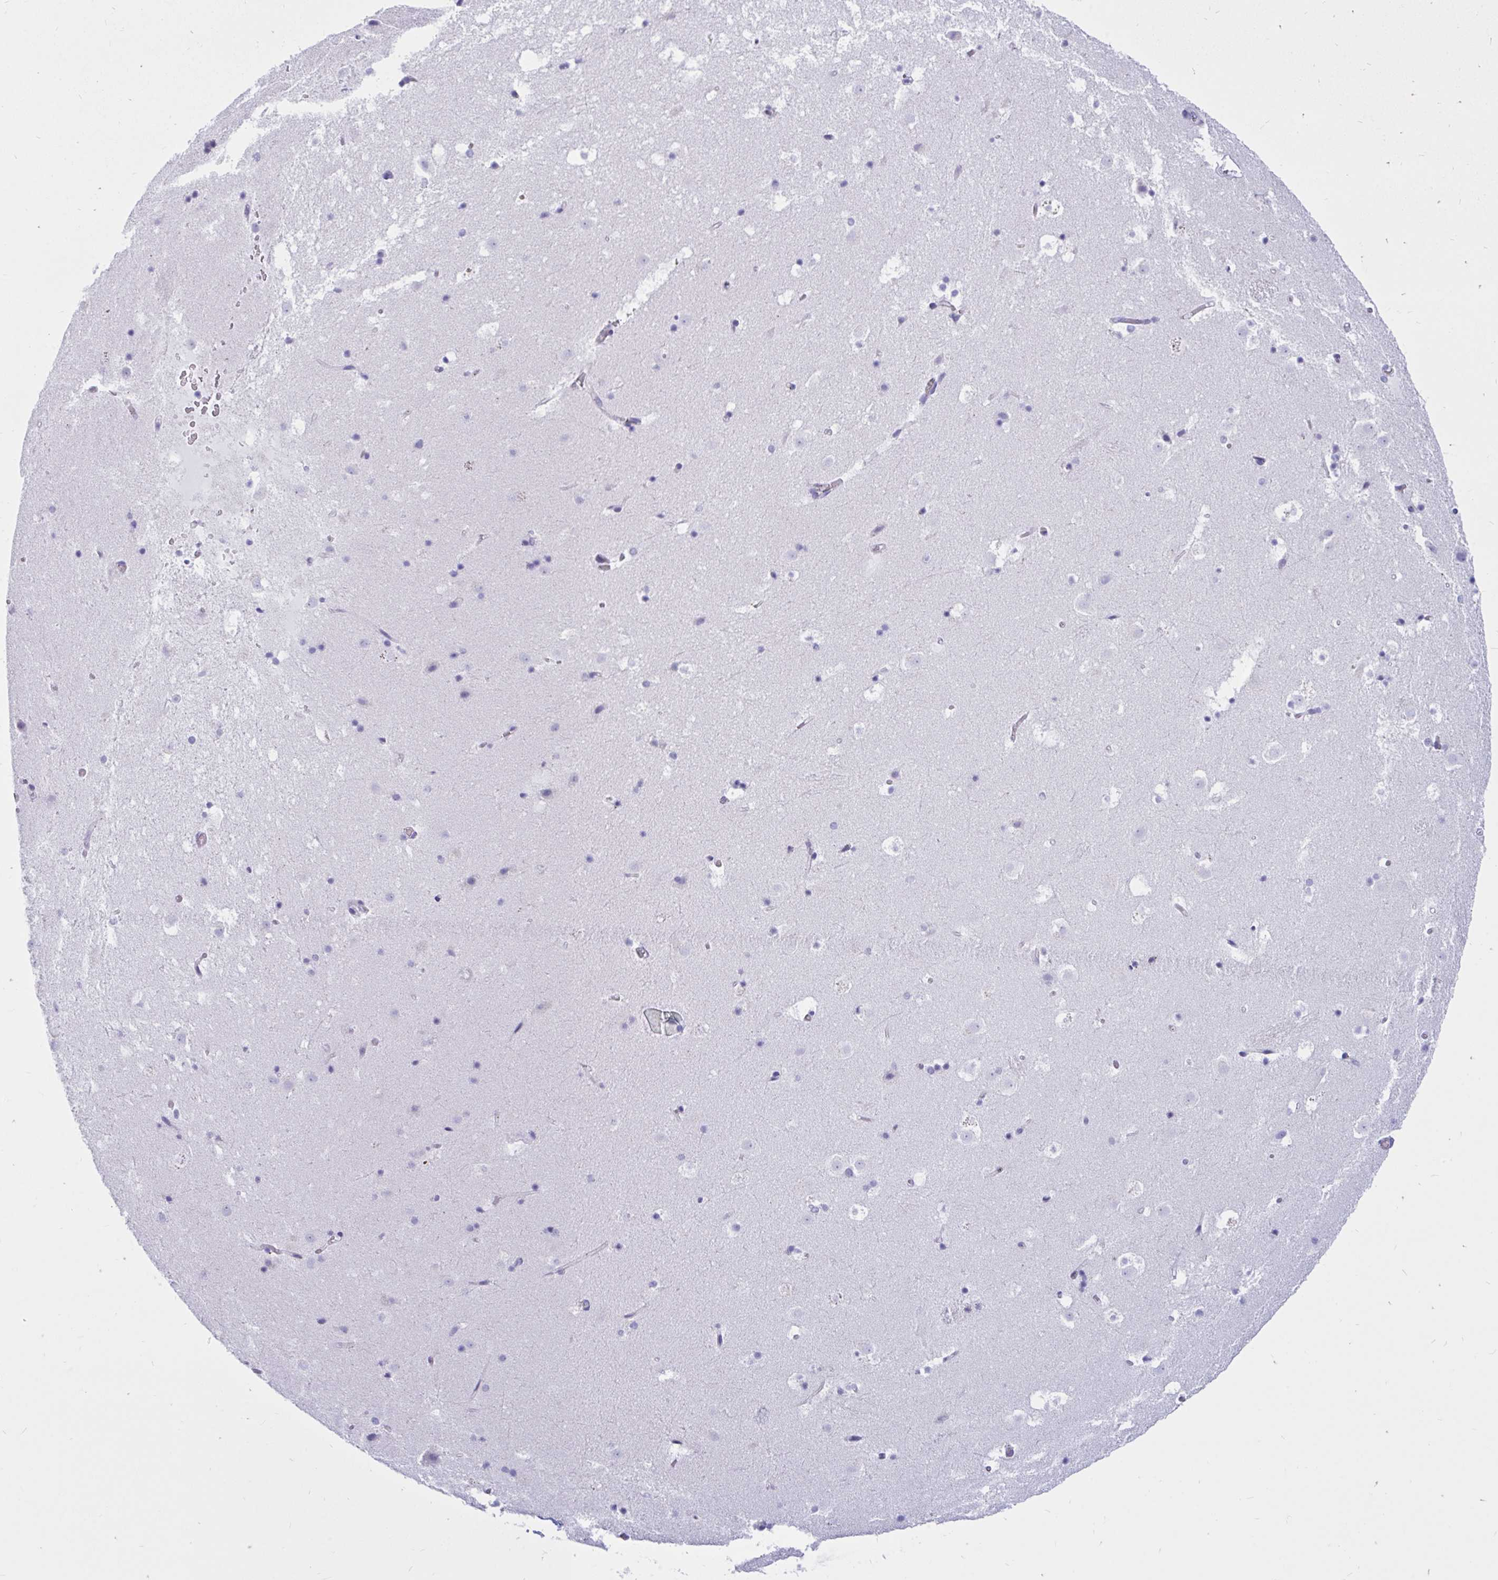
{"staining": {"intensity": "negative", "quantity": "none", "location": "none"}, "tissue": "caudate", "cell_type": "Glial cells", "image_type": "normal", "snomed": [{"axis": "morphology", "description": "Normal tissue, NOS"}, {"axis": "topography", "description": "Lateral ventricle wall"}], "caption": "Glial cells show no significant protein staining in unremarkable caudate.", "gene": "RNASE3", "patient": {"sex": "male", "age": 37}}